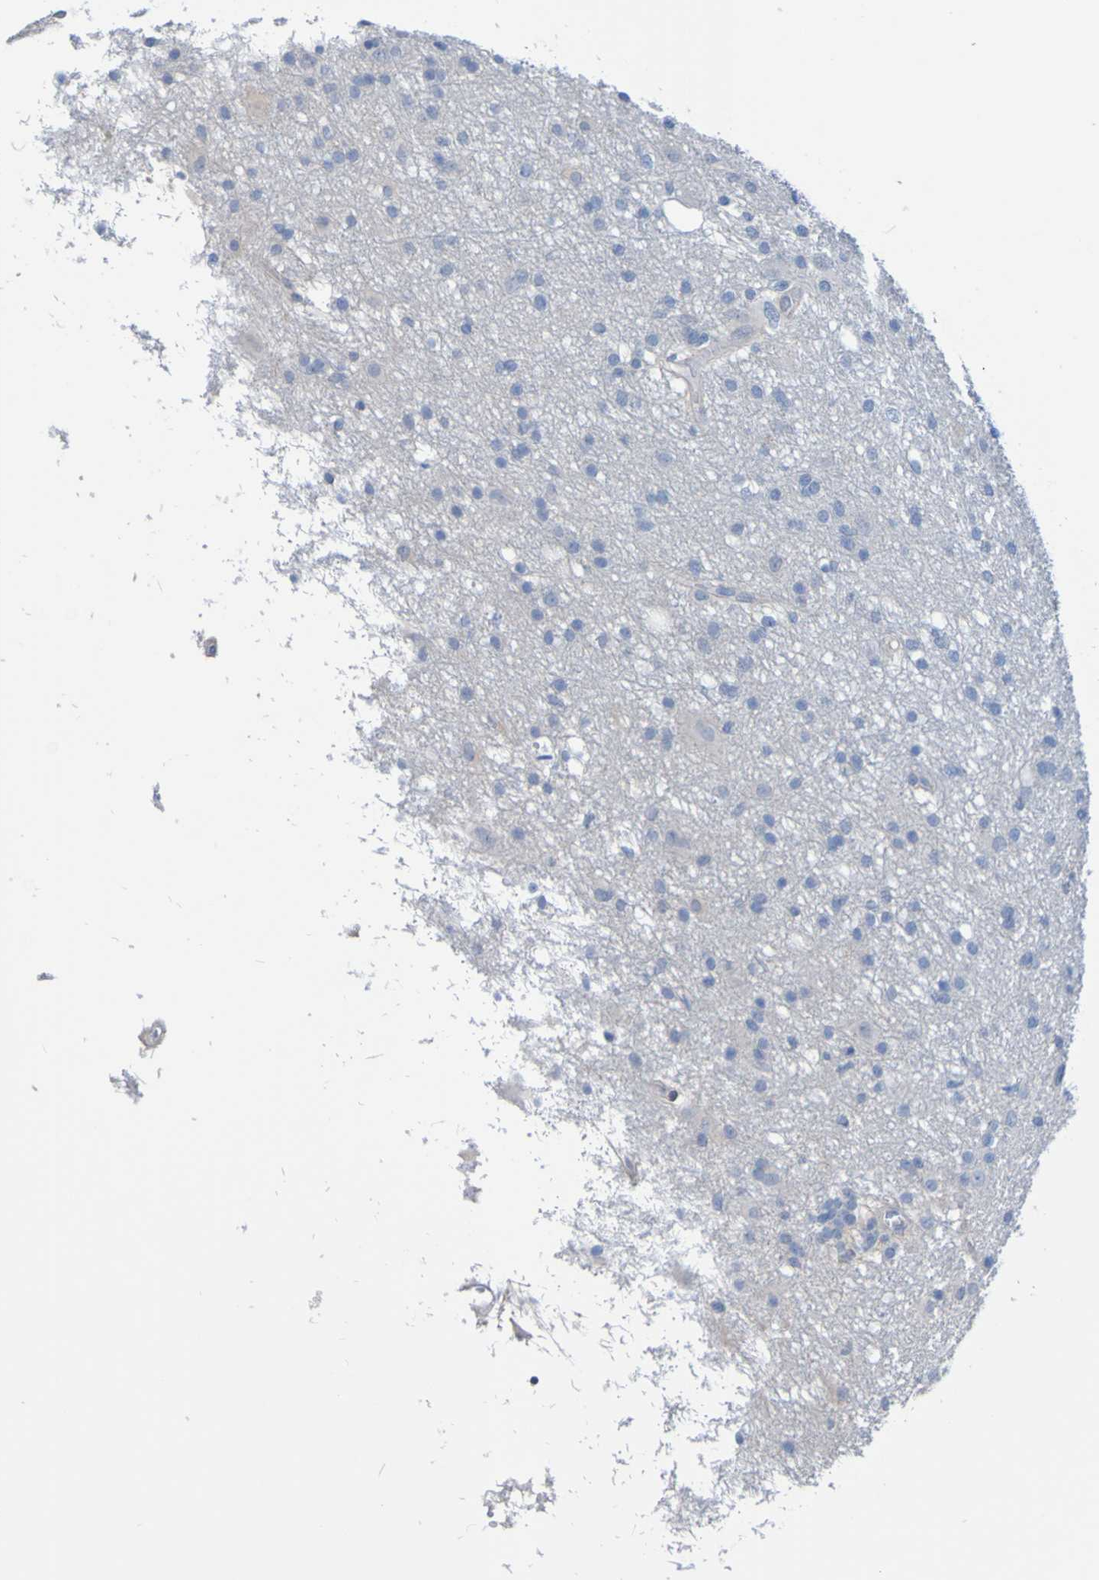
{"staining": {"intensity": "negative", "quantity": "none", "location": "none"}, "tissue": "glioma", "cell_type": "Tumor cells", "image_type": "cancer", "snomed": [{"axis": "morphology", "description": "Glioma, malignant, High grade"}, {"axis": "topography", "description": "Brain"}], "caption": "The image reveals no significant staining in tumor cells of glioma.", "gene": "ACMSD", "patient": {"sex": "female", "age": 59}}